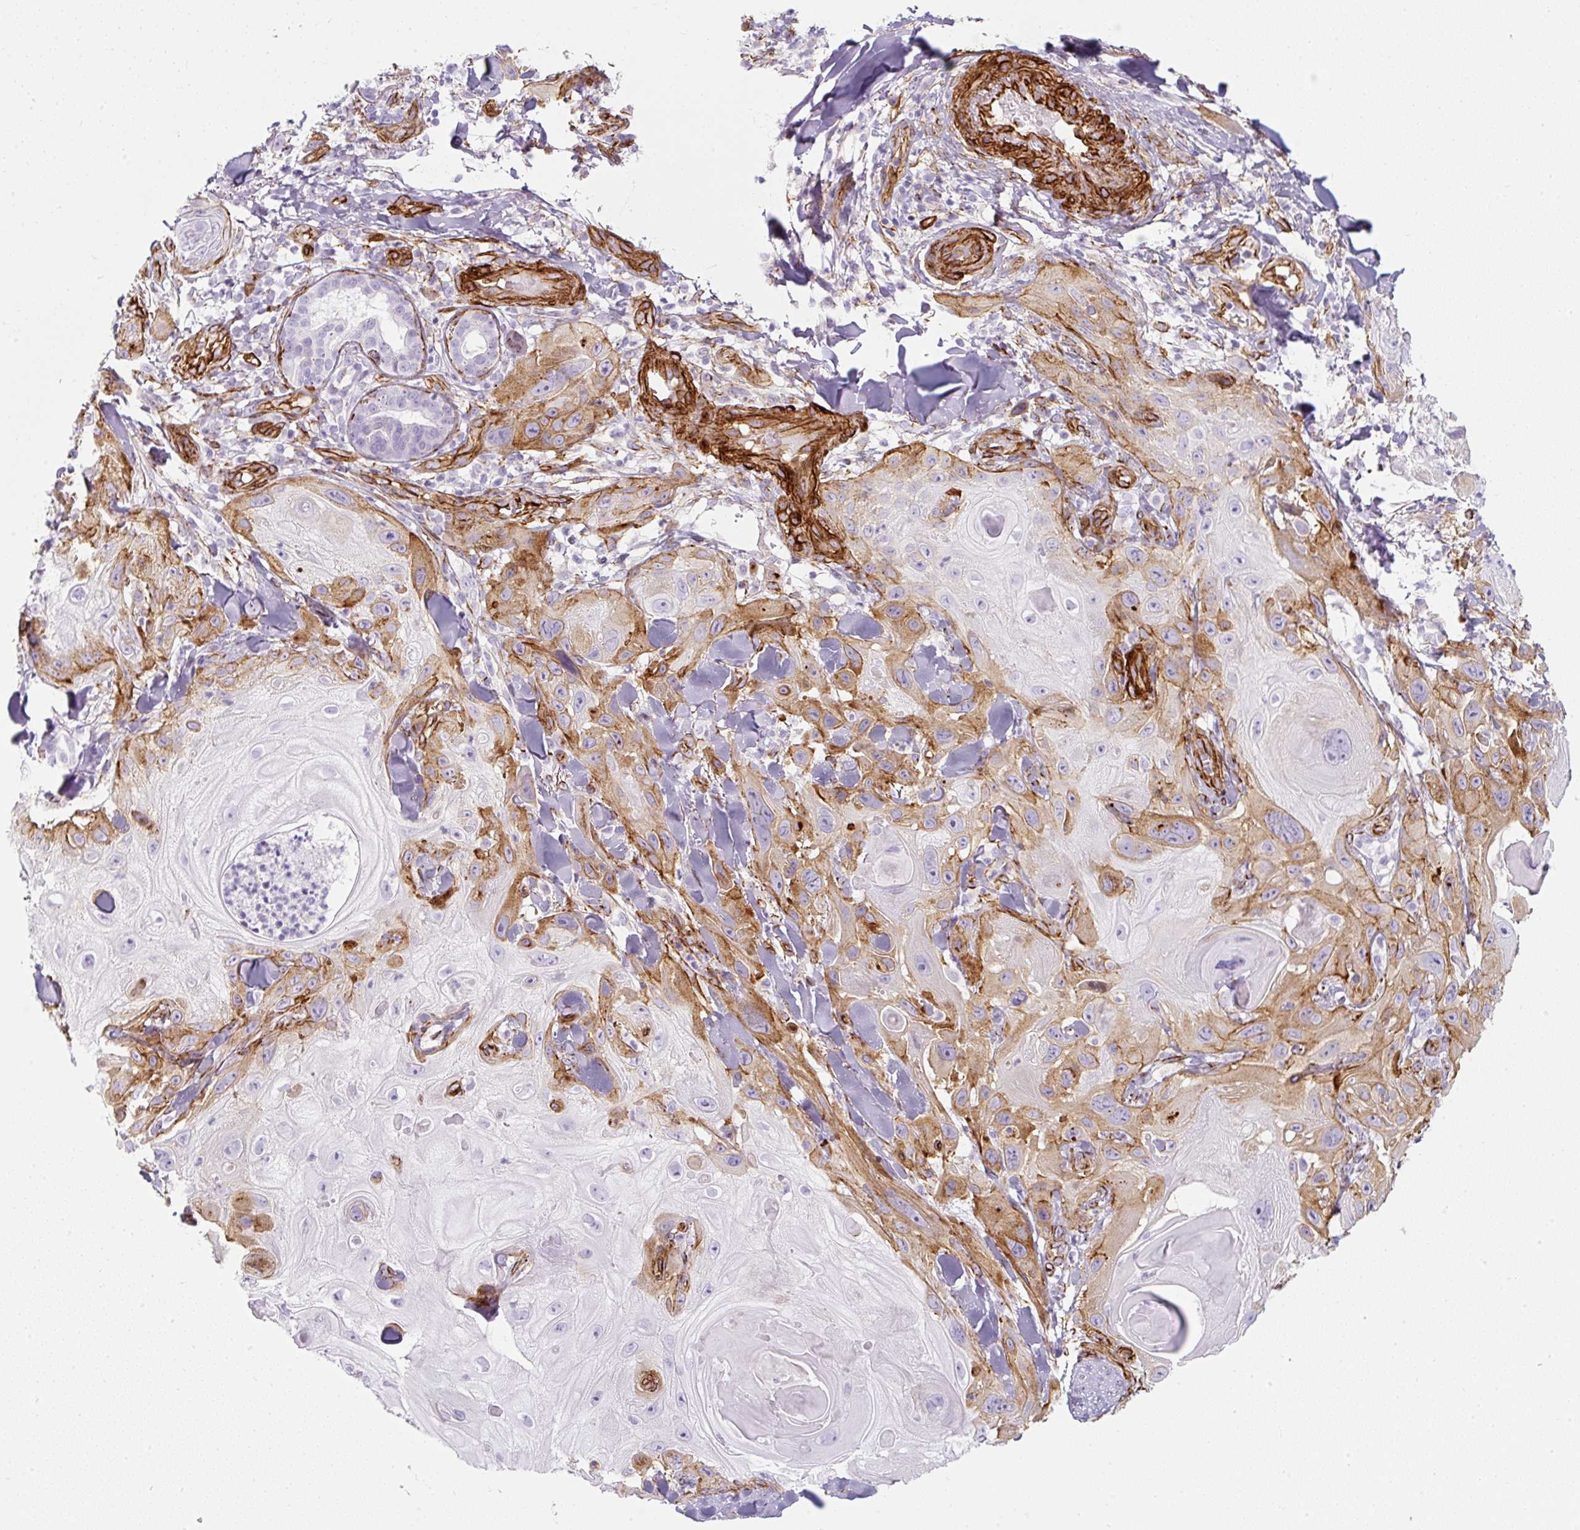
{"staining": {"intensity": "moderate", "quantity": "25%-75%", "location": "cytoplasmic/membranous"}, "tissue": "skin cancer", "cell_type": "Tumor cells", "image_type": "cancer", "snomed": [{"axis": "morphology", "description": "Normal tissue, NOS"}, {"axis": "morphology", "description": "Squamous cell carcinoma, NOS"}, {"axis": "topography", "description": "Skin"}], "caption": "The image exhibits a brown stain indicating the presence of a protein in the cytoplasmic/membranous of tumor cells in skin cancer (squamous cell carcinoma).", "gene": "CAVIN3", "patient": {"sex": "male", "age": 72}}